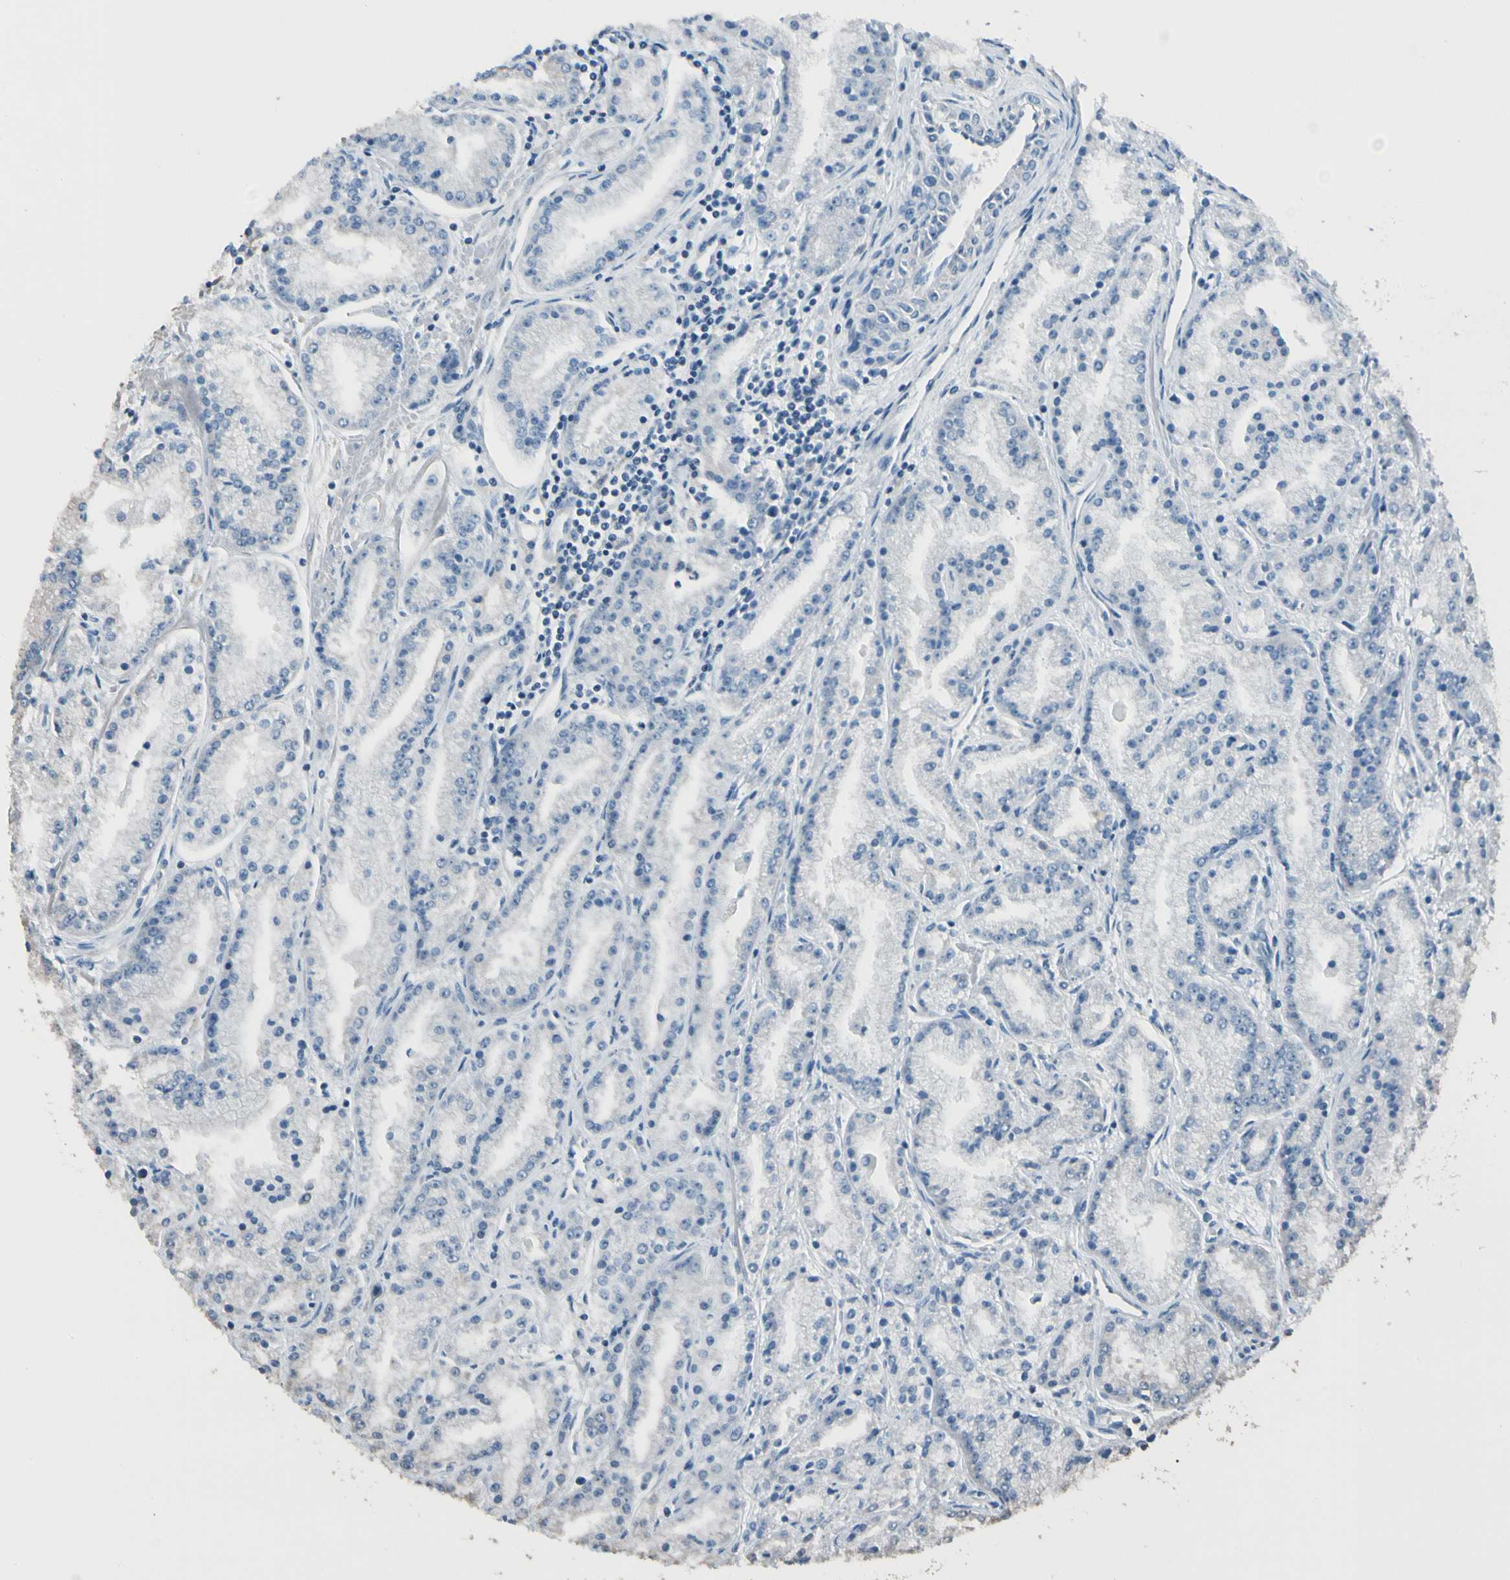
{"staining": {"intensity": "negative", "quantity": "none", "location": "none"}, "tissue": "prostate cancer", "cell_type": "Tumor cells", "image_type": "cancer", "snomed": [{"axis": "morphology", "description": "Adenocarcinoma, High grade"}, {"axis": "topography", "description": "Prostate"}], "caption": "Tumor cells show no significant protein positivity in prostate cancer (adenocarcinoma (high-grade)).", "gene": "MAP3K7", "patient": {"sex": "male", "age": 61}}